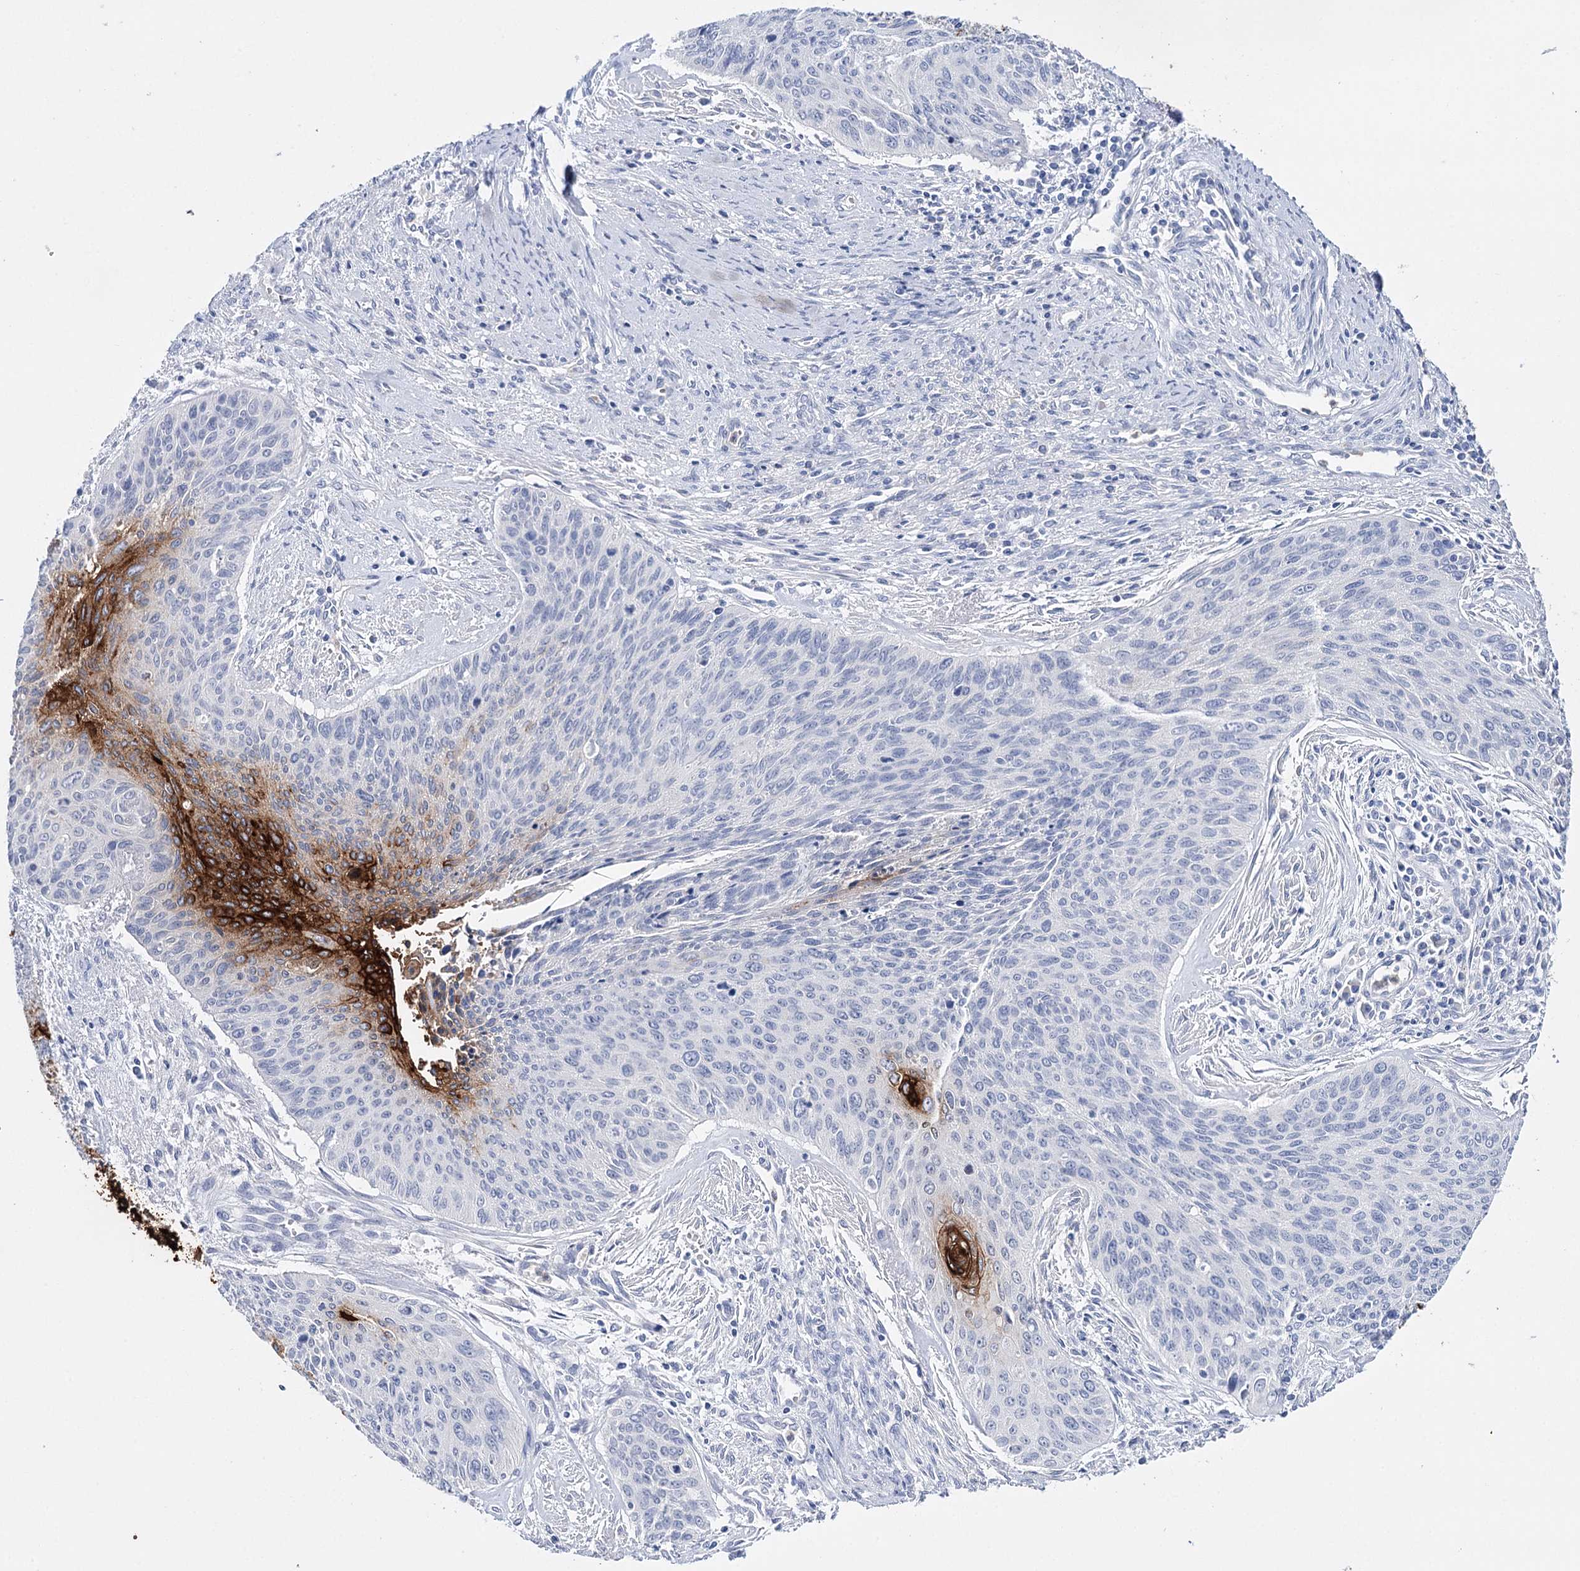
{"staining": {"intensity": "strong", "quantity": "<25%", "location": "cytoplasmic/membranous"}, "tissue": "cervical cancer", "cell_type": "Tumor cells", "image_type": "cancer", "snomed": [{"axis": "morphology", "description": "Squamous cell carcinoma, NOS"}, {"axis": "topography", "description": "Cervix"}], "caption": "A brown stain highlights strong cytoplasmic/membranous staining of a protein in cervical cancer tumor cells.", "gene": "CEACAM8", "patient": {"sex": "female", "age": 55}}